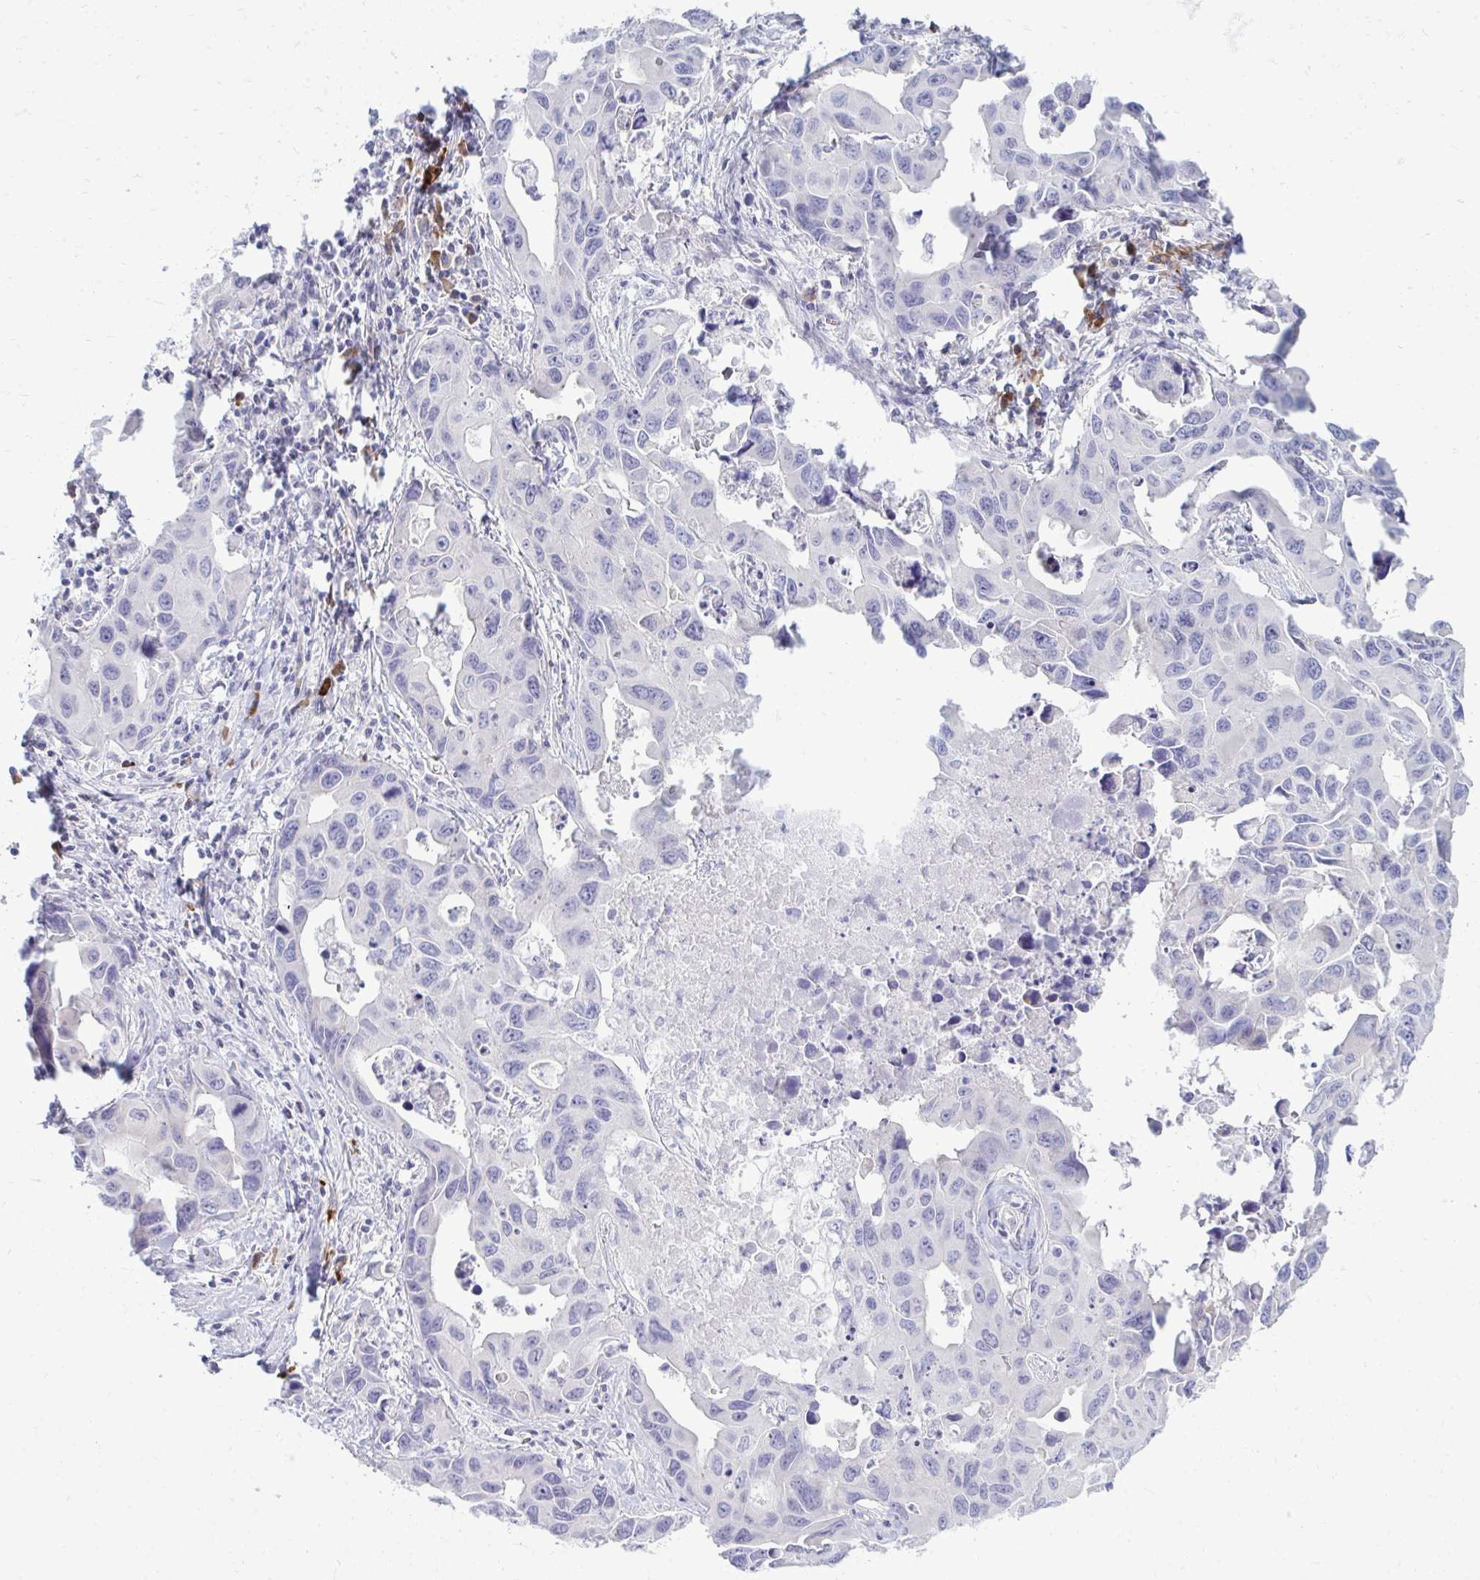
{"staining": {"intensity": "negative", "quantity": "none", "location": "none"}, "tissue": "lung cancer", "cell_type": "Tumor cells", "image_type": "cancer", "snomed": [{"axis": "morphology", "description": "Adenocarcinoma, NOS"}, {"axis": "topography", "description": "Lung"}], "caption": "High power microscopy image of an immunohistochemistry image of adenocarcinoma (lung), revealing no significant staining in tumor cells. The staining was performed using DAB to visualize the protein expression in brown, while the nuclei were stained in blue with hematoxylin (Magnification: 20x).", "gene": "TSPEAR", "patient": {"sex": "male", "age": 64}}